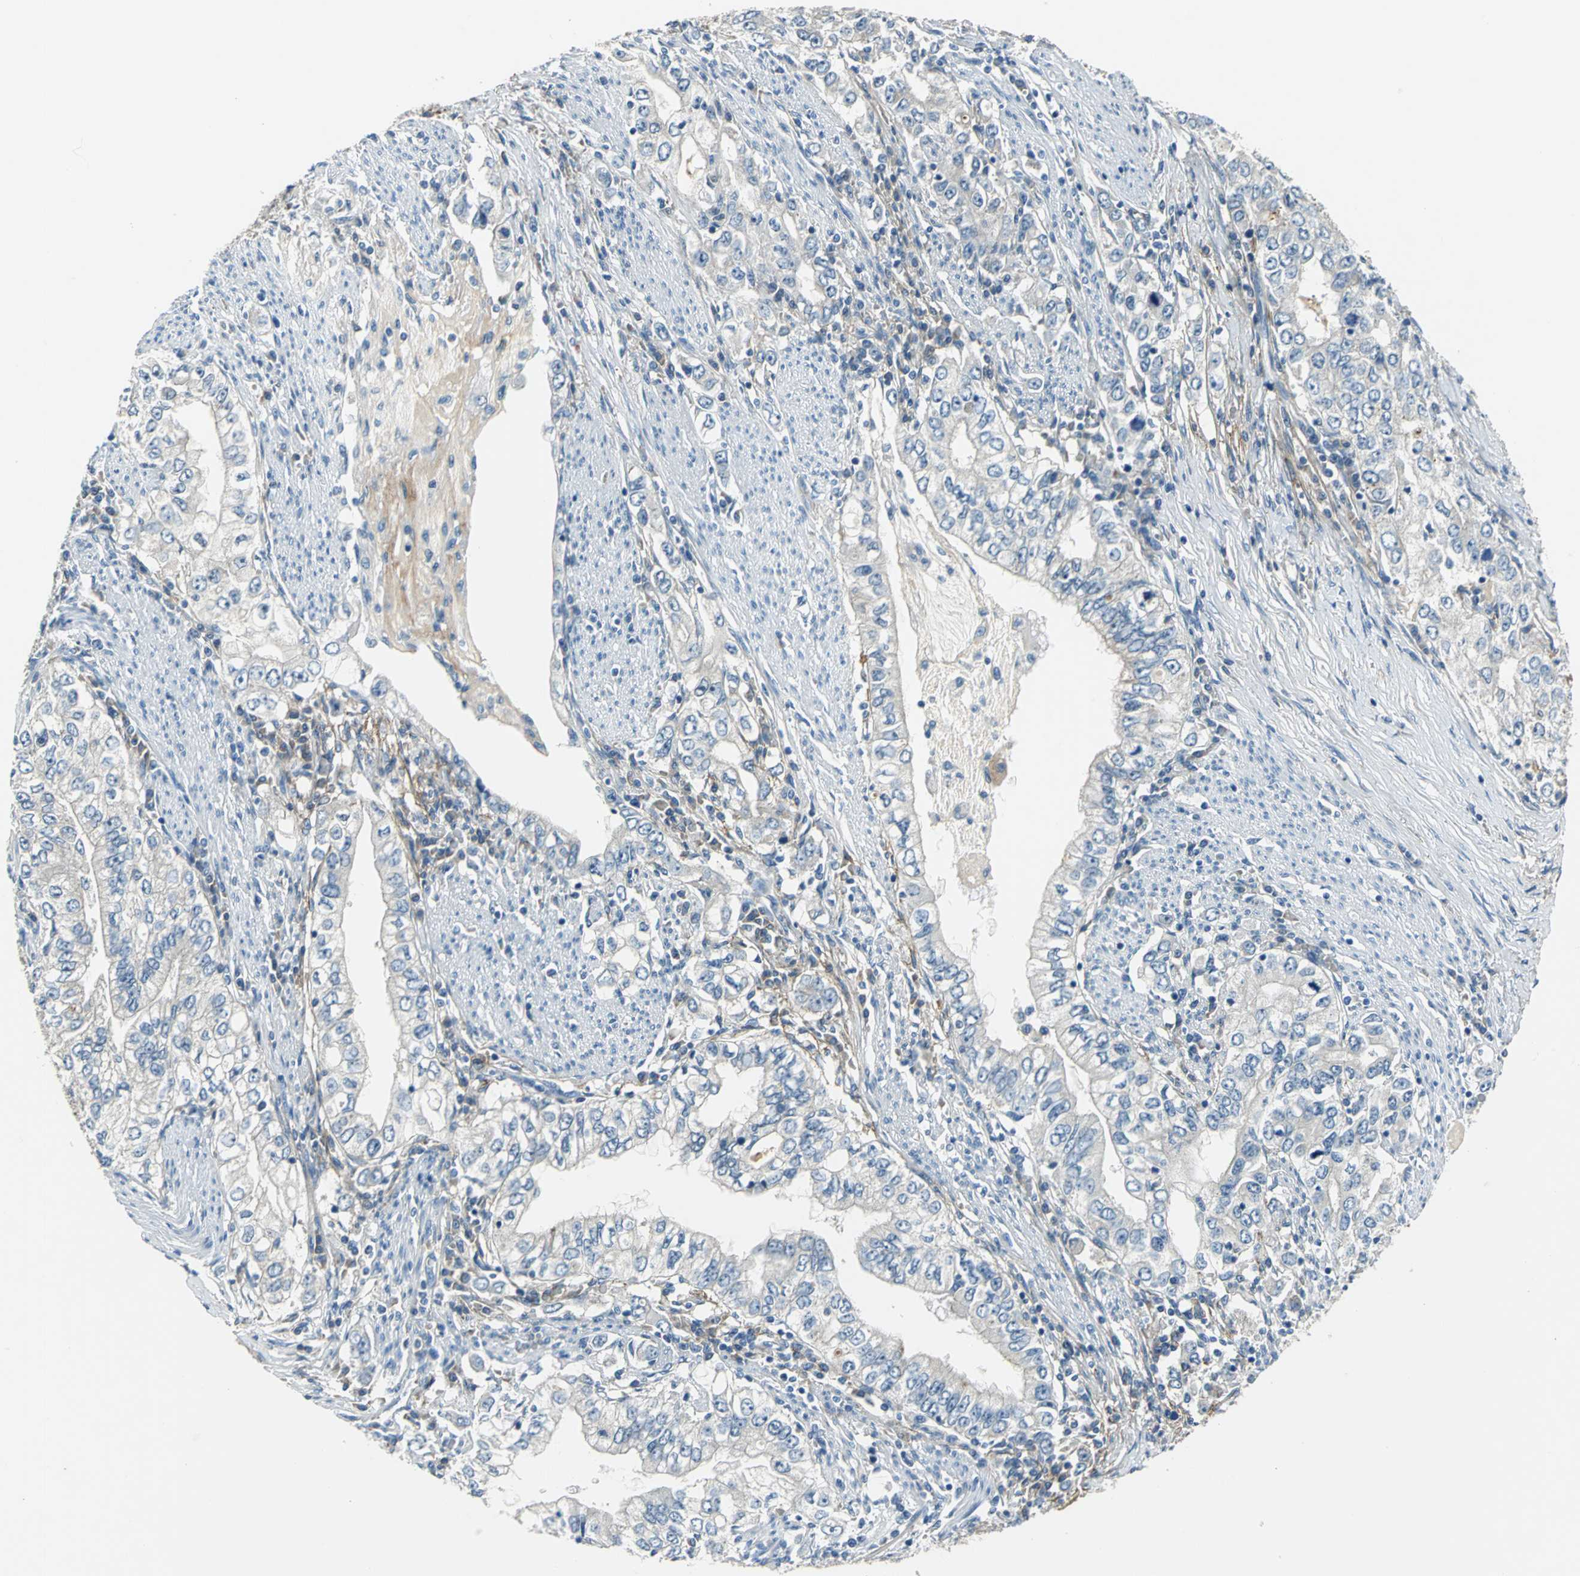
{"staining": {"intensity": "negative", "quantity": "none", "location": "none"}, "tissue": "stomach cancer", "cell_type": "Tumor cells", "image_type": "cancer", "snomed": [{"axis": "morphology", "description": "Adenocarcinoma, NOS"}, {"axis": "topography", "description": "Stomach, lower"}], "caption": "Photomicrograph shows no significant protein positivity in tumor cells of stomach cancer (adenocarcinoma). (Immunohistochemistry (ihc), brightfield microscopy, high magnification).", "gene": "SLC16A7", "patient": {"sex": "female", "age": 72}}